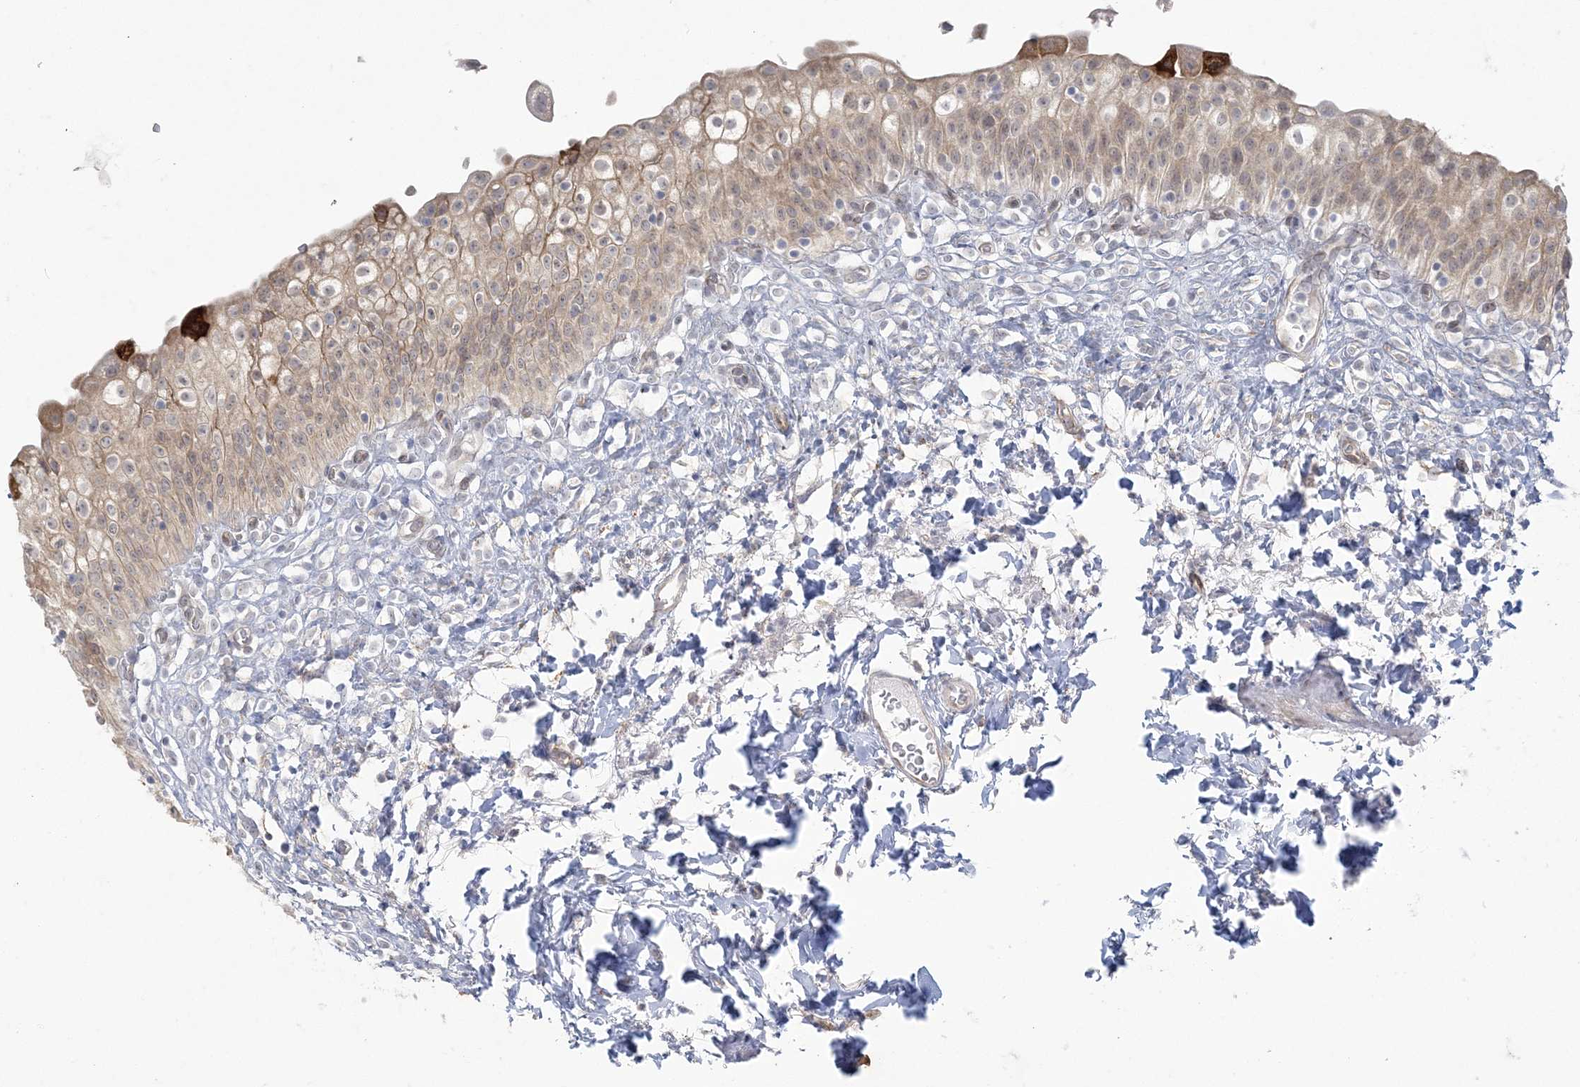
{"staining": {"intensity": "moderate", "quantity": ">75%", "location": "cytoplasmic/membranous"}, "tissue": "urinary bladder", "cell_type": "Urothelial cells", "image_type": "normal", "snomed": [{"axis": "morphology", "description": "Normal tissue, NOS"}, {"axis": "topography", "description": "Urinary bladder"}], "caption": "Unremarkable urinary bladder was stained to show a protein in brown. There is medium levels of moderate cytoplasmic/membranous staining in approximately >75% of urothelial cells.", "gene": "ZC3H6", "patient": {"sex": "male", "age": 55}}